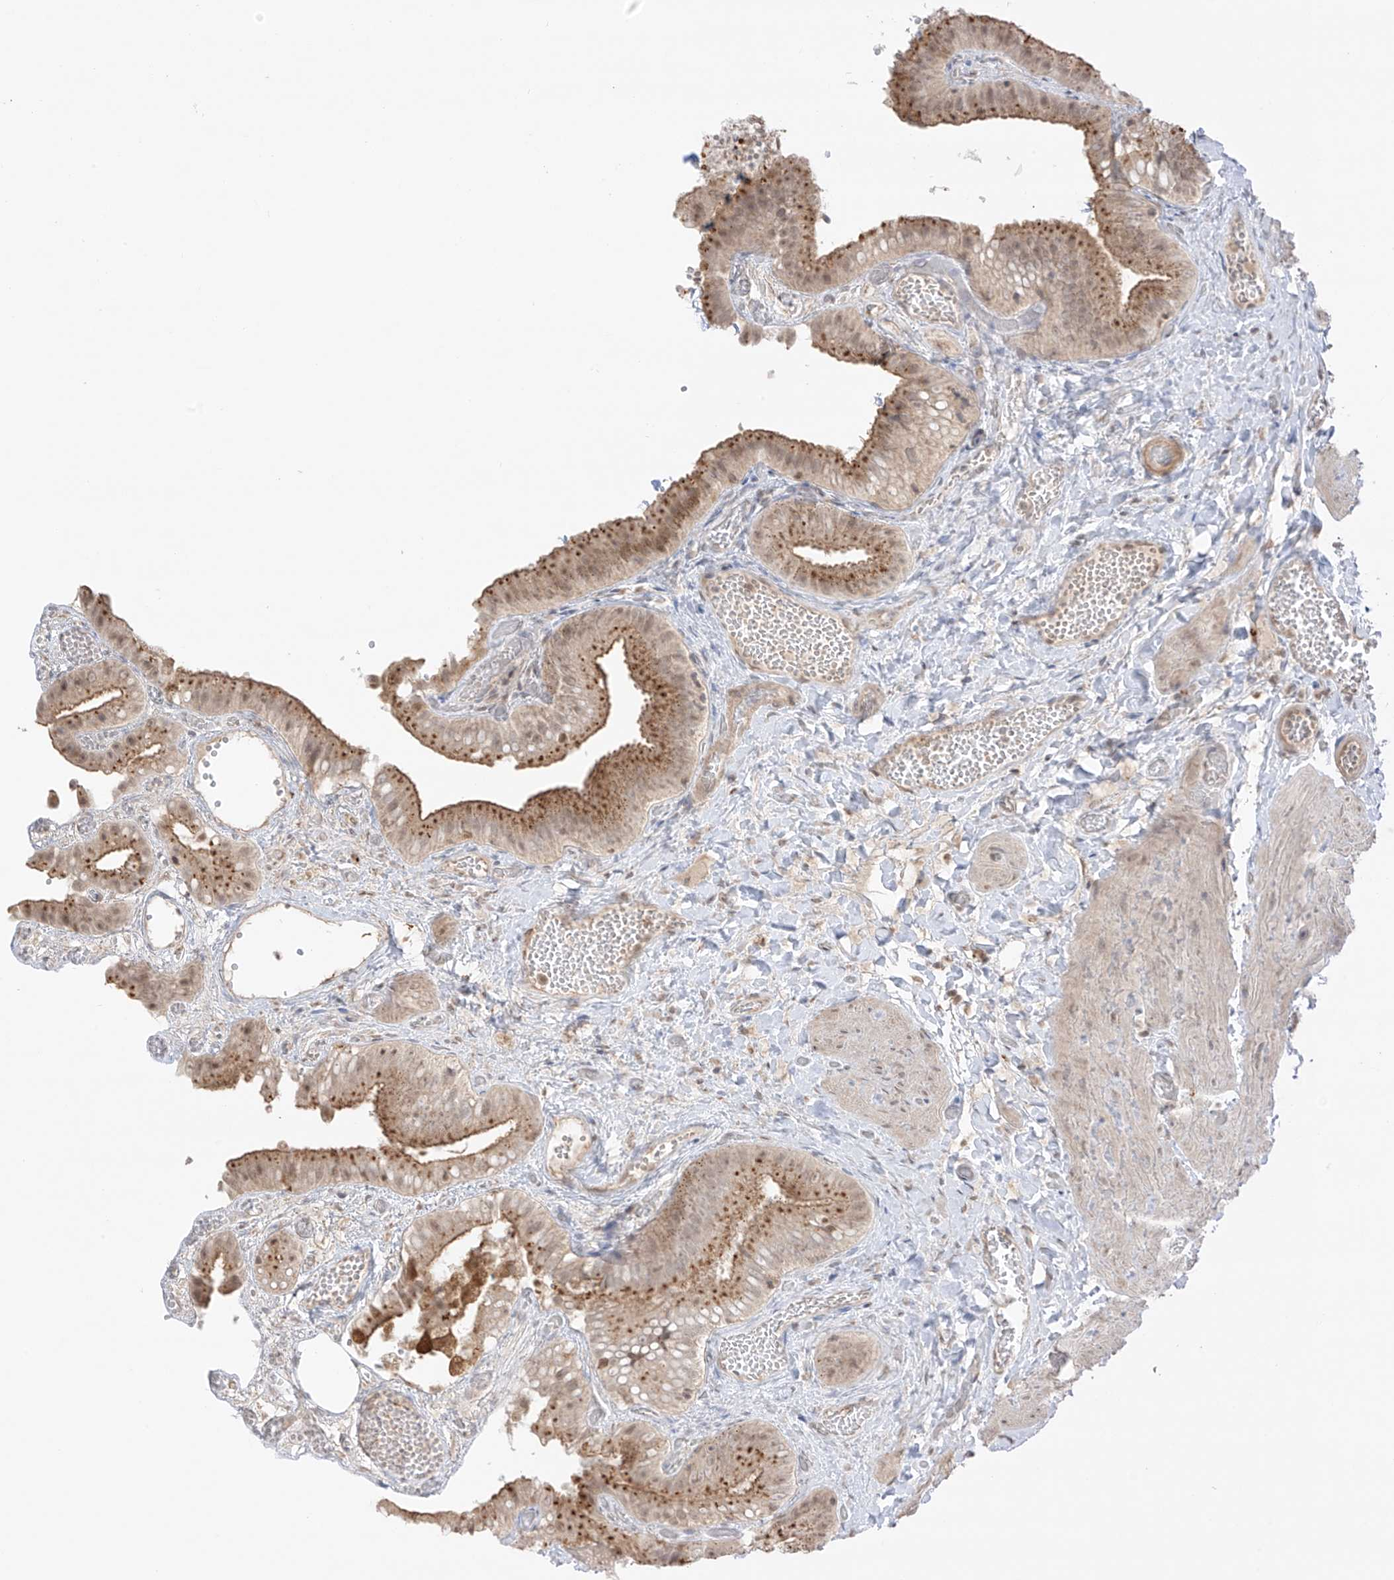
{"staining": {"intensity": "moderate", "quantity": "25%-75%", "location": "cytoplasmic/membranous"}, "tissue": "gallbladder", "cell_type": "Glandular cells", "image_type": "normal", "snomed": [{"axis": "morphology", "description": "Normal tissue, NOS"}, {"axis": "topography", "description": "Gallbladder"}], "caption": "A micrograph showing moderate cytoplasmic/membranous positivity in approximately 25%-75% of glandular cells in unremarkable gallbladder, as visualized by brown immunohistochemical staining.", "gene": "N4BP3", "patient": {"sex": "female", "age": 64}}